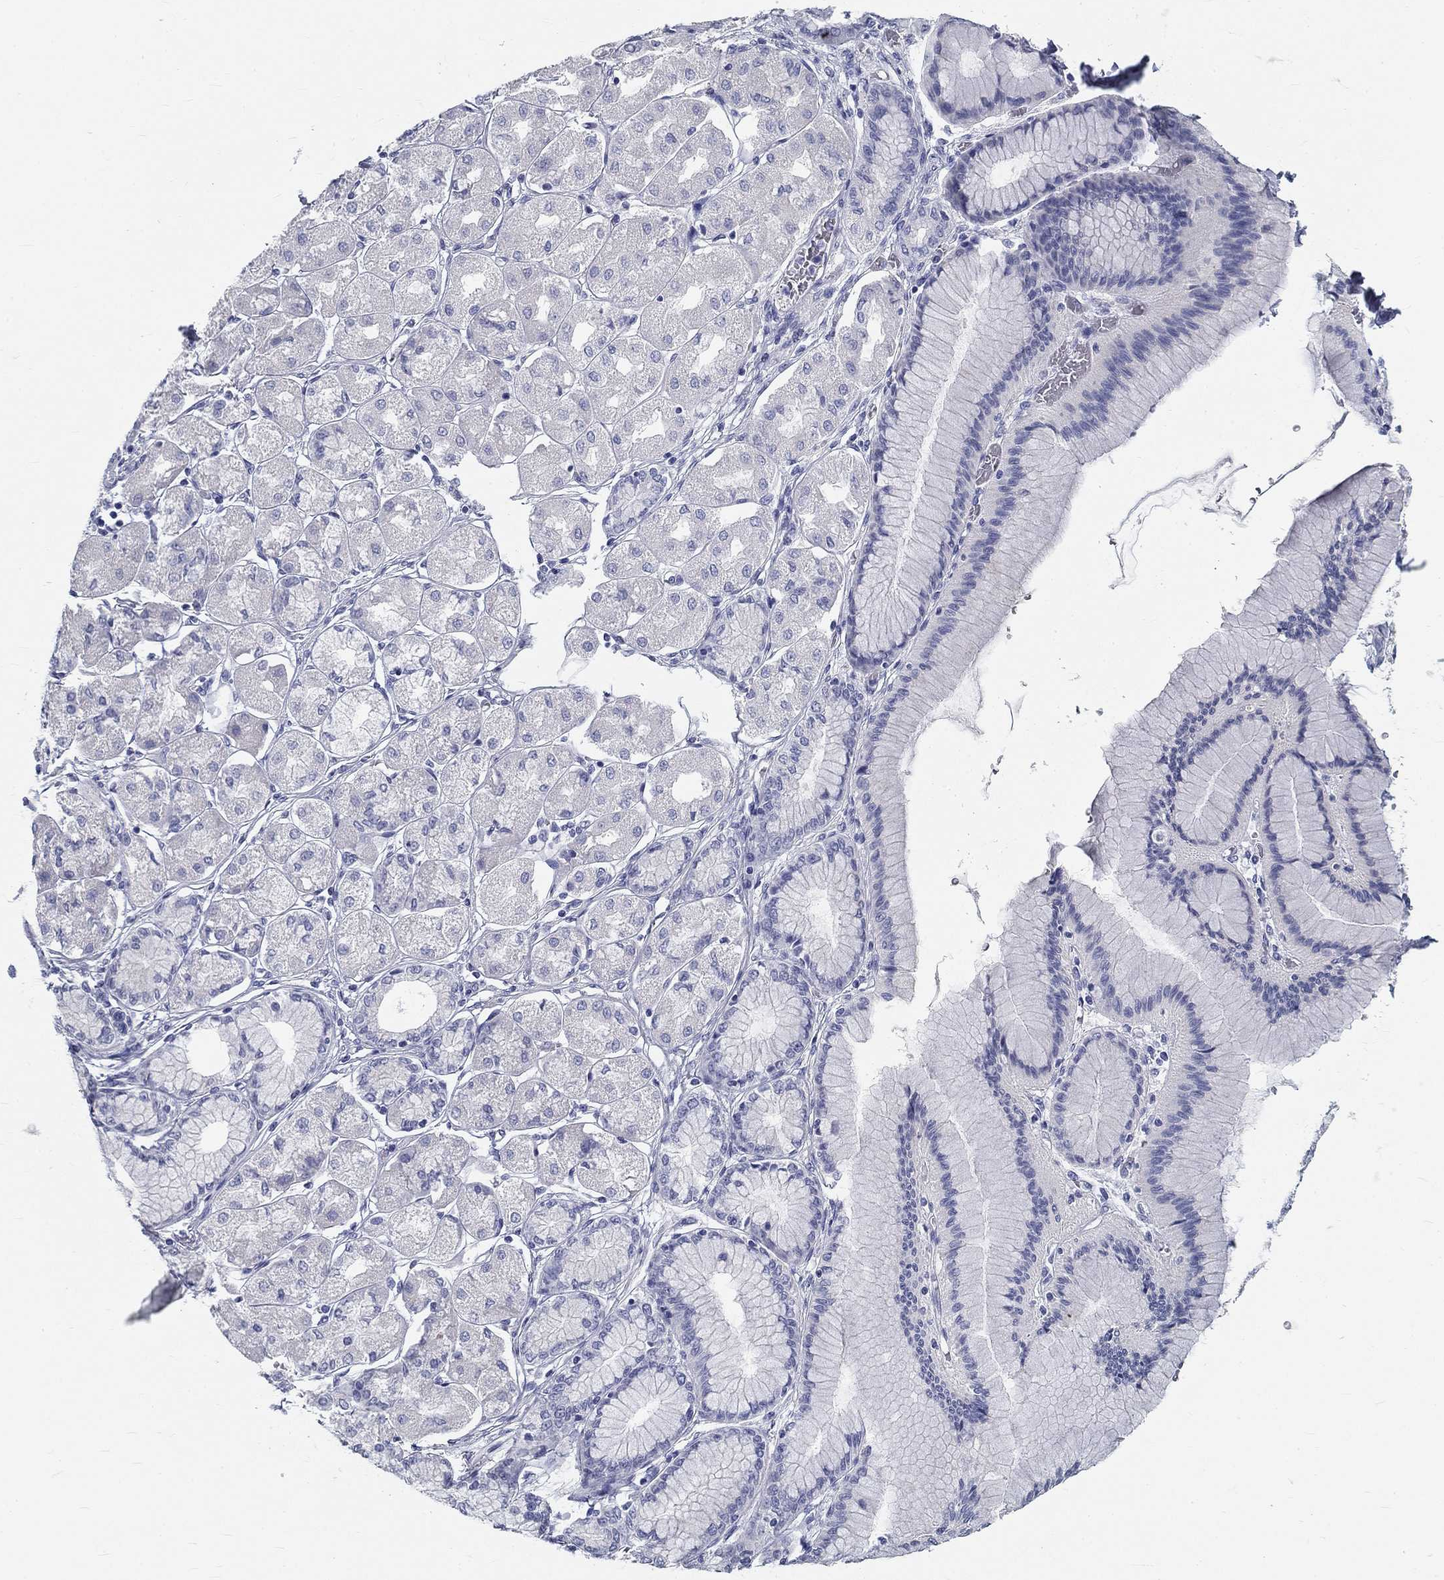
{"staining": {"intensity": "negative", "quantity": "none", "location": "none"}, "tissue": "stomach cancer", "cell_type": "Tumor cells", "image_type": "cancer", "snomed": [{"axis": "morphology", "description": "Normal tissue, NOS"}, {"axis": "morphology", "description": "Adenocarcinoma, NOS"}, {"axis": "morphology", "description": "Adenocarcinoma, High grade"}, {"axis": "topography", "description": "Stomach, upper"}, {"axis": "topography", "description": "Stomach"}], "caption": "This is a photomicrograph of IHC staining of stomach cancer, which shows no expression in tumor cells.", "gene": "GALNTL5", "patient": {"sex": "female", "age": 65}}